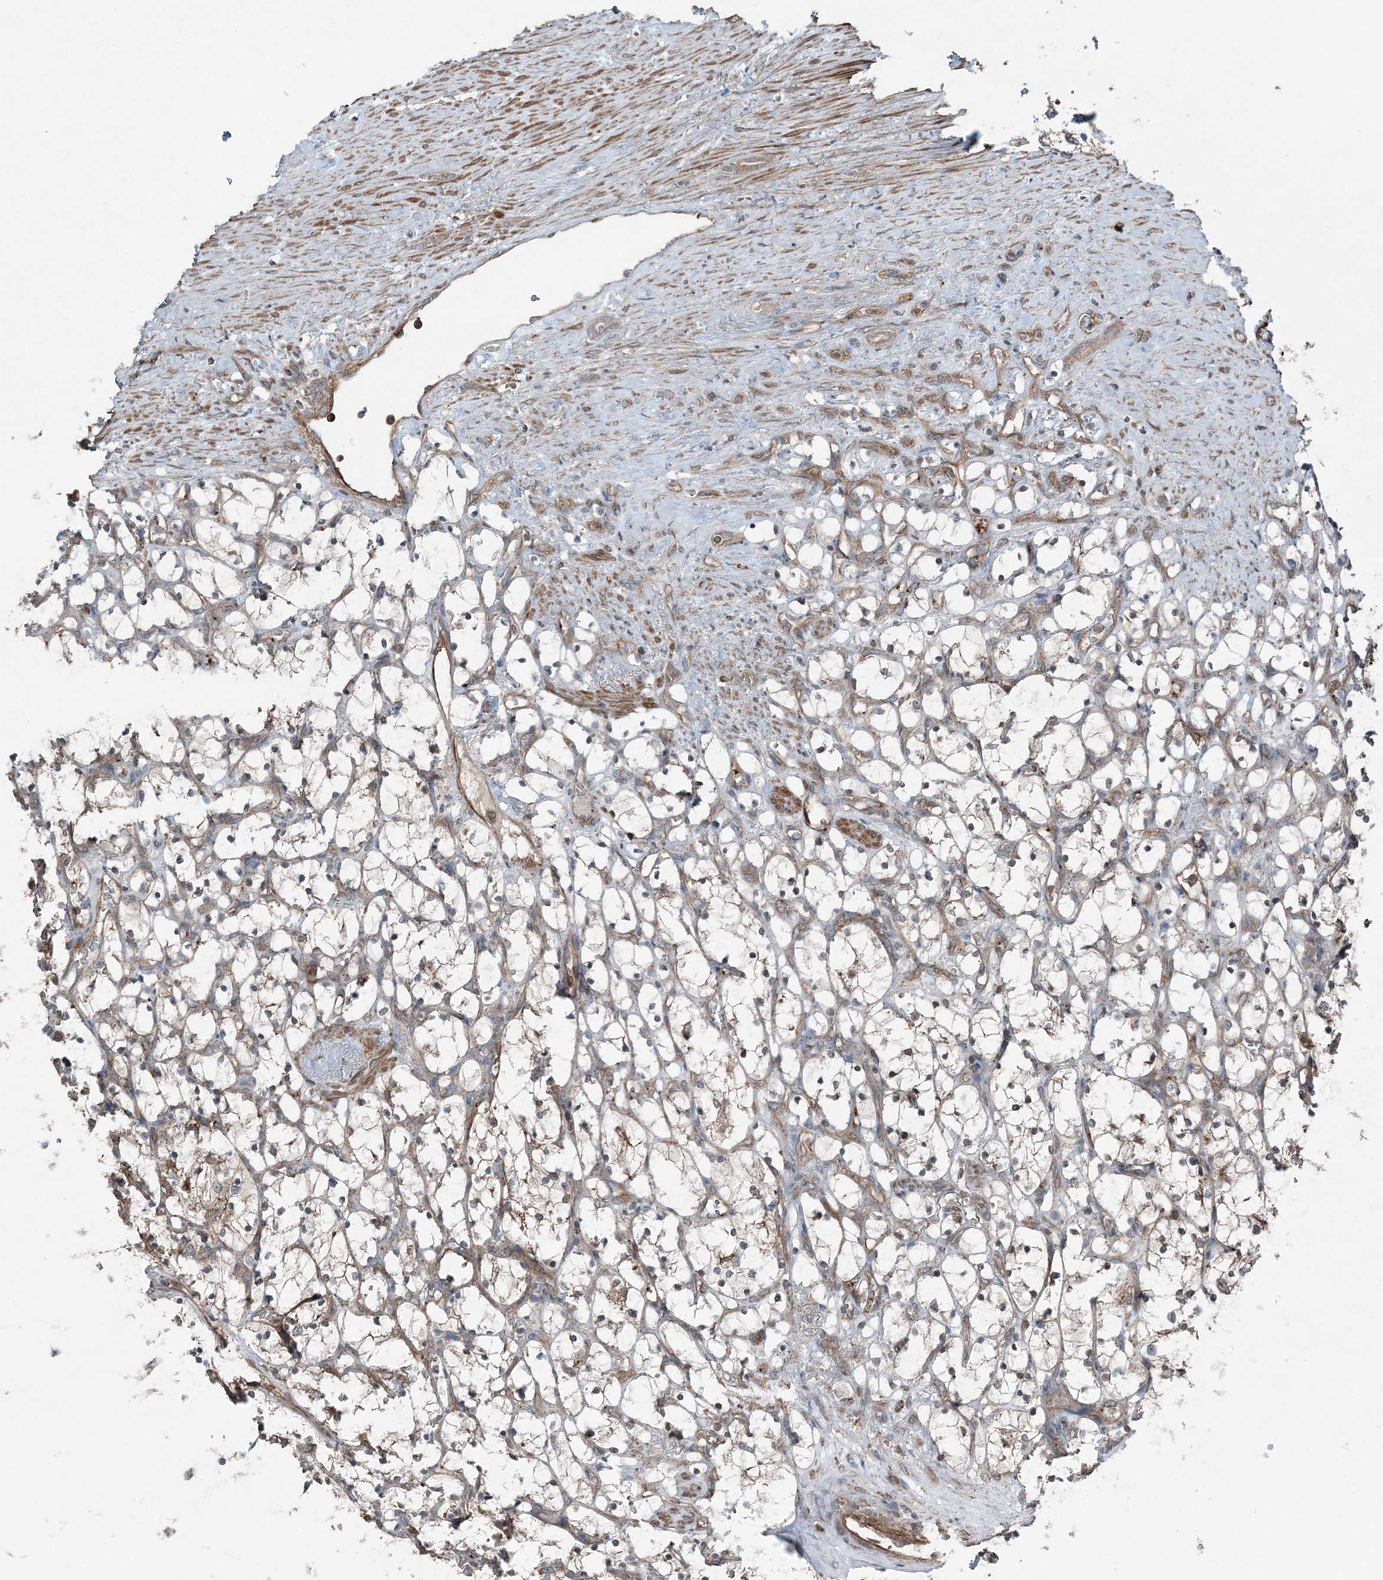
{"staining": {"intensity": "weak", "quantity": ">75%", "location": "cytoplasmic/membranous"}, "tissue": "renal cancer", "cell_type": "Tumor cells", "image_type": "cancer", "snomed": [{"axis": "morphology", "description": "Adenocarcinoma, NOS"}, {"axis": "topography", "description": "Kidney"}], "caption": "Protein staining shows weak cytoplasmic/membranous expression in about >75% of tumor cells in renal adenocarcinoma. (IHC, brightfield microscopy, high magnification).", "gene": "KY", "patient": {"sex": "female", "age": 69}}